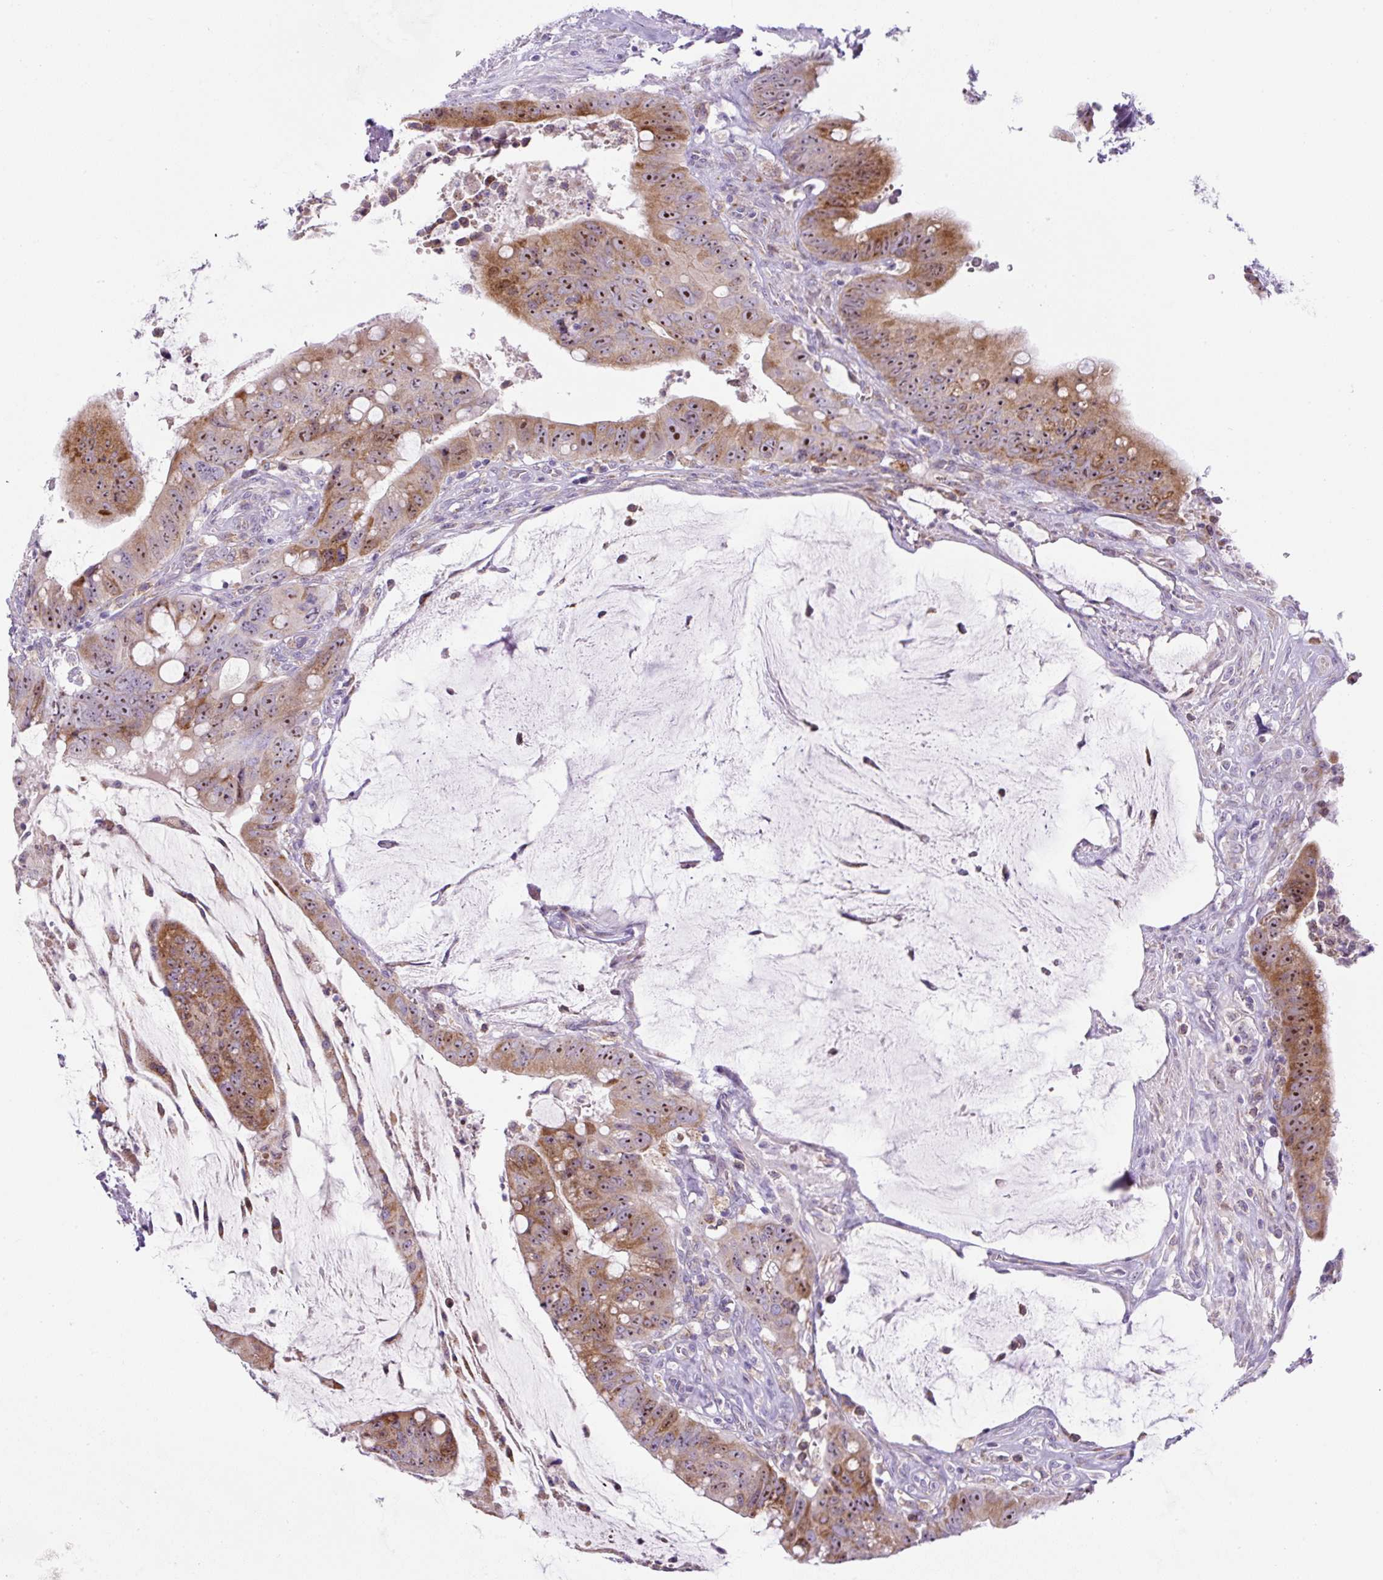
{"staining": {"intensity": "moderate", "quantity": ">75%", "location": "cytoplasmic/membranous,nuclear"}, "tissue": "colorectal cancer", "cell_type": "Tumor cells", "image_type": "cancer", "snomed": [{"axis": "morphology", "description": "Adenocarcinoma, NOS"}, {"axis": "topography", "description": "Rectum"}], "caption": "An immunohistochemistry (IHC) image of tumor tissue is shown. Protein staining in brown highlights moderate cytoplasmic/membranous and nuclear positivity in colorectal cancer within tumor cells.", "gene": "ZNF596", "patient": {"sex": "male", "age": 78}}